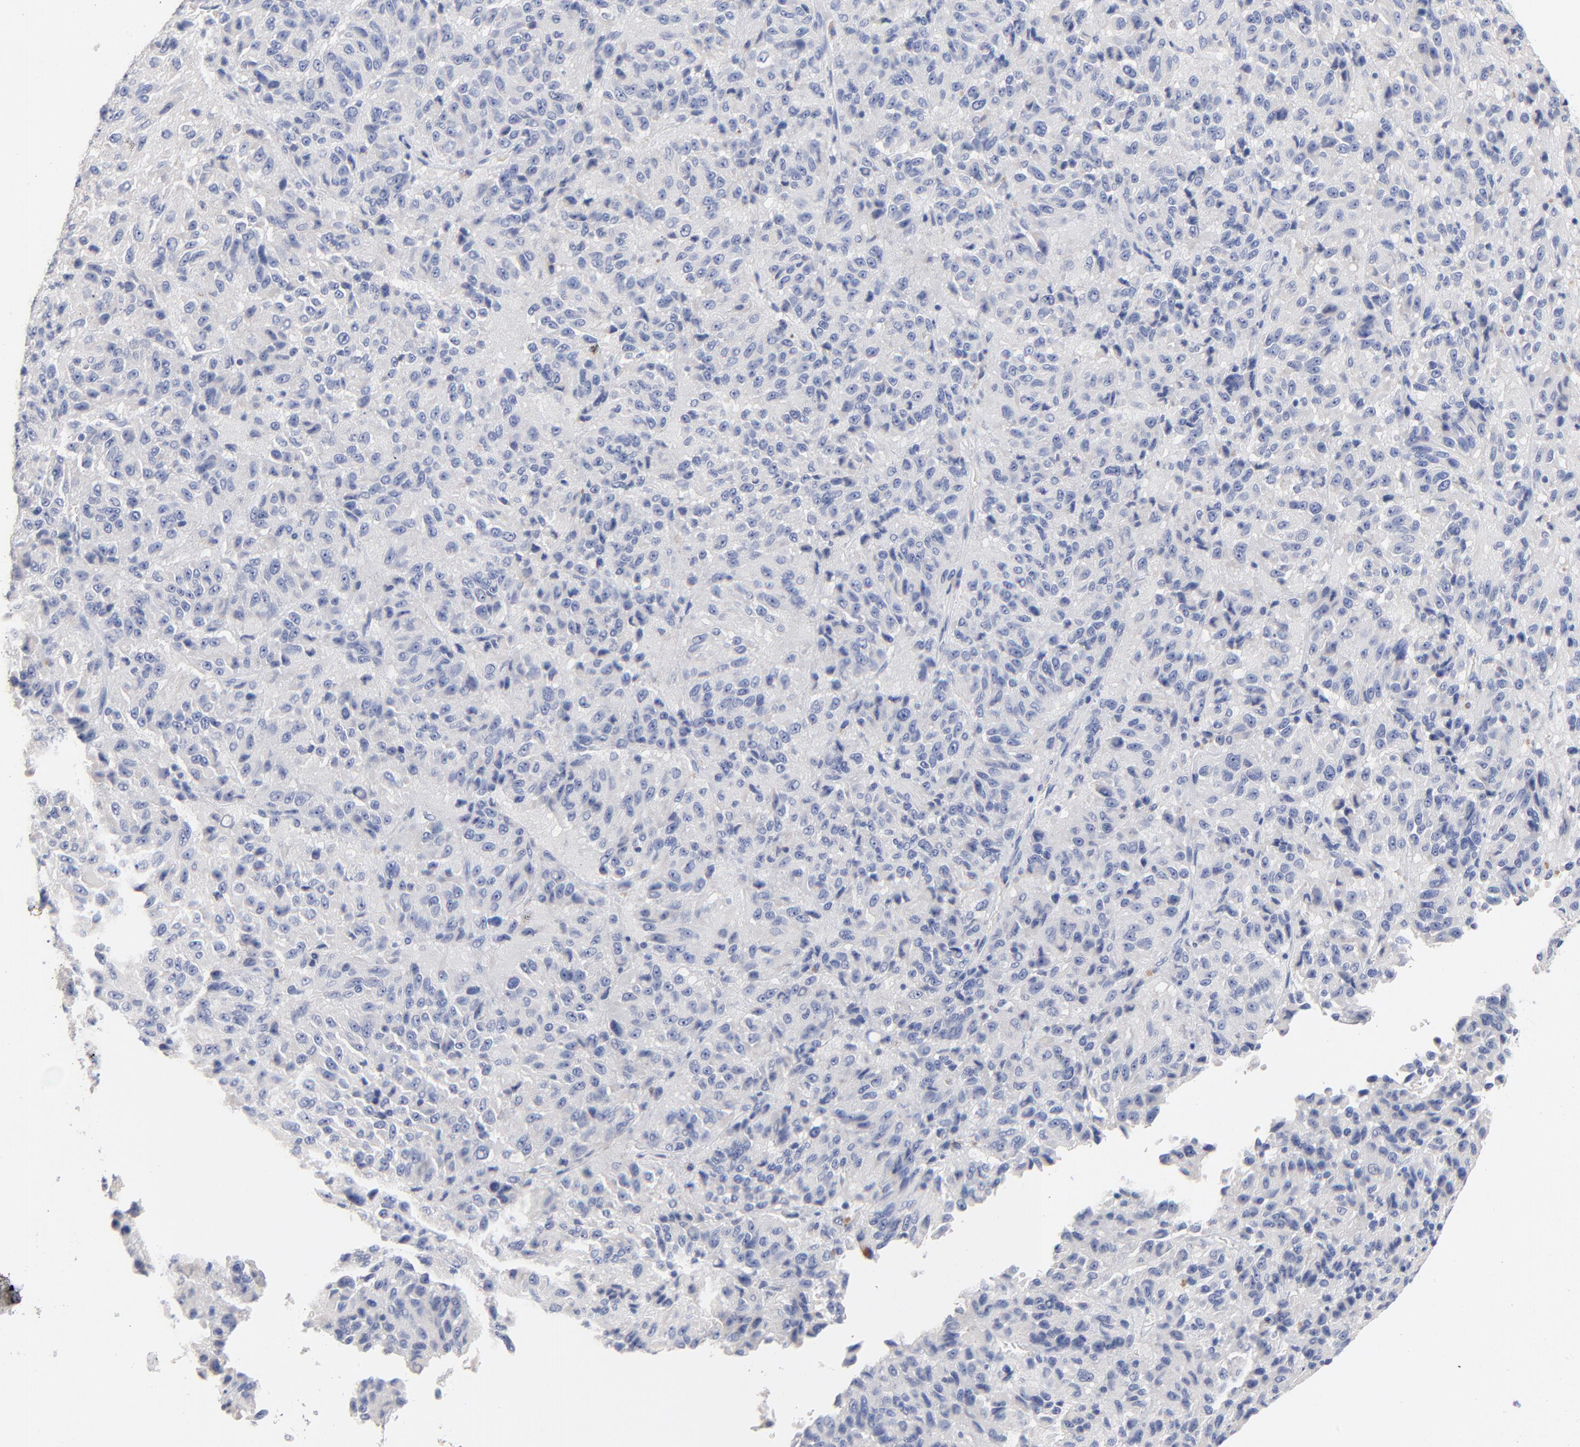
{"staining": {"intensity": "negative", "quantity": "none", "location": "none"}, "tissue": "melanoma", "cell_type": "Tumor cells", "image_type": "cancer", "snomed": [{"axis": "morphology", "description": "Malignant melanoma, Metastatic site"}, {"axis": "topography", "description": "Lung"}], "caption": "Micrograph shows no significant protein expression in tumor cells of malignant melanoma (metastatic site).", "gene": "CPS1", "patient": {"sex": "male", "age": 64}}